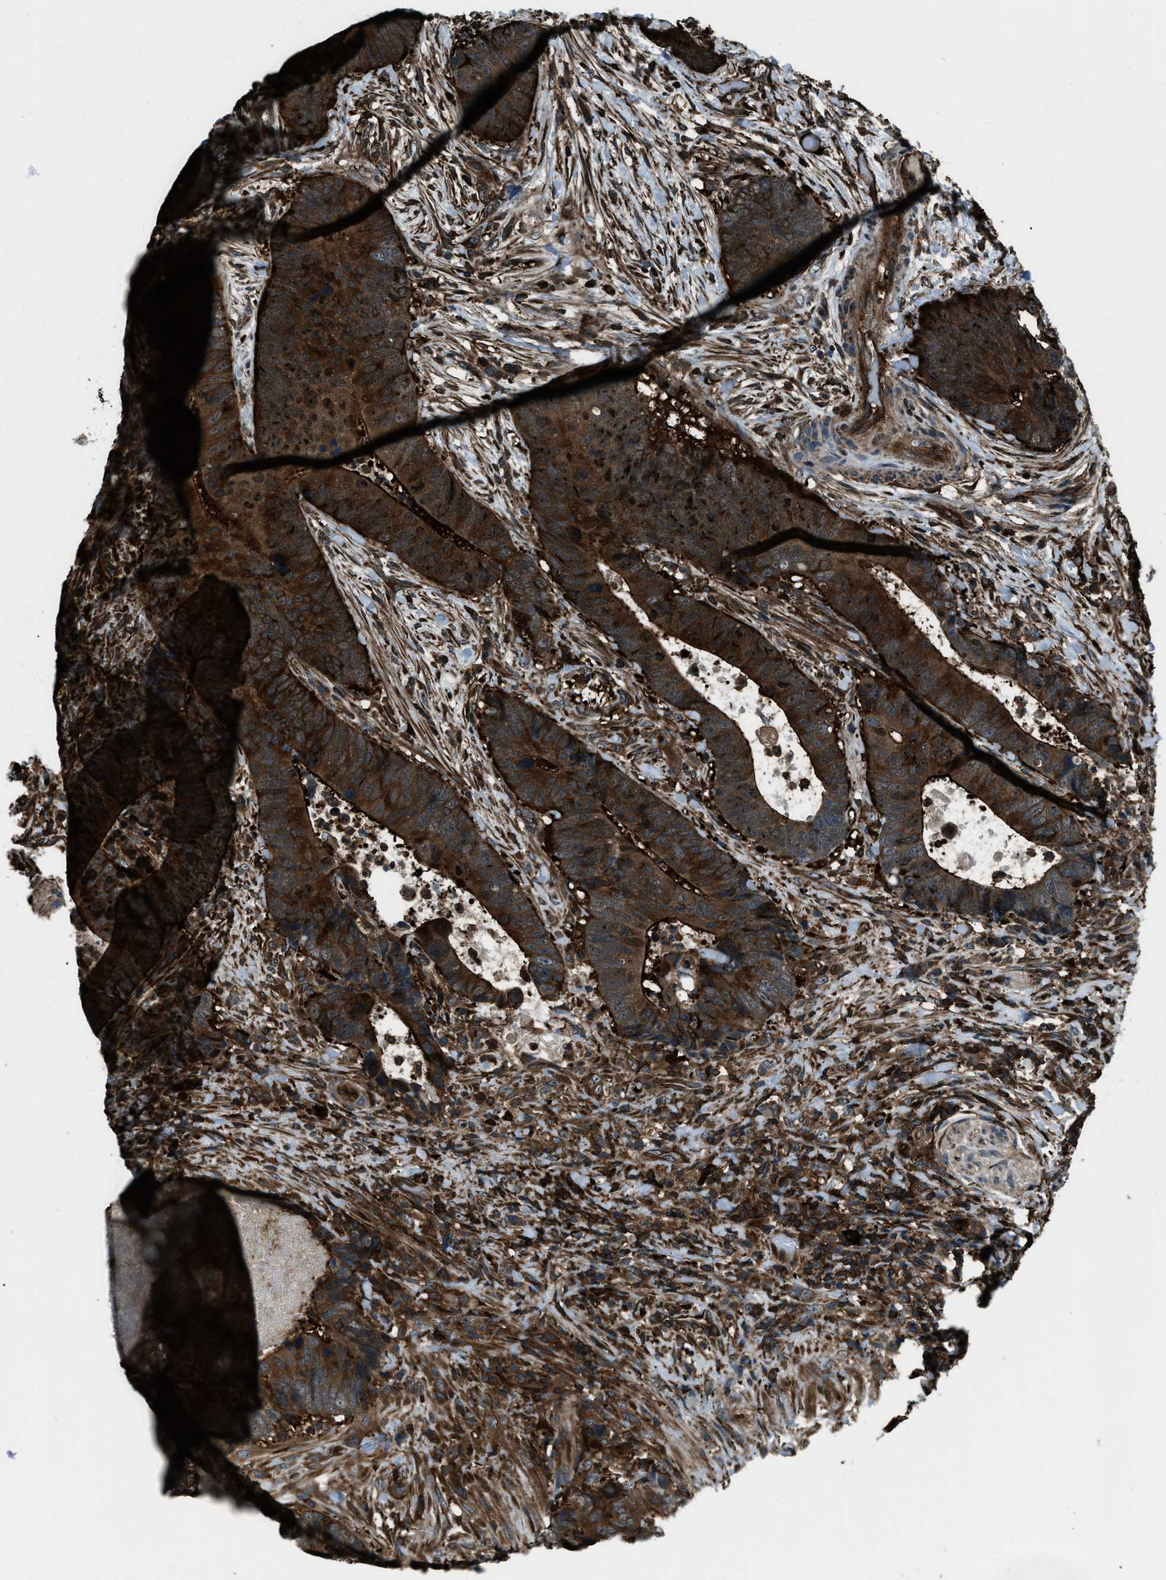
{"staining": {"intensity": "strong", "quantity": ">75%", "location": "cytoplasmic/membranous"}, "tissue": "colorectal cancer", "cell_type": "Tumor cells", "image_type": "cancer", "snomed": [{"axis": "morphology", "description": "Adenocarcinoma, NOS"}, {"axis": "topography", "description": "Colon"}], "caption": "Brown immunohistochemical staining in human colorectal adenocarcinoma shows strong cytoplasmic/membranous expression in about >75% of tumor cells.", "gene": "SNX30", "patient": {"sex": "male", "age": 56}}